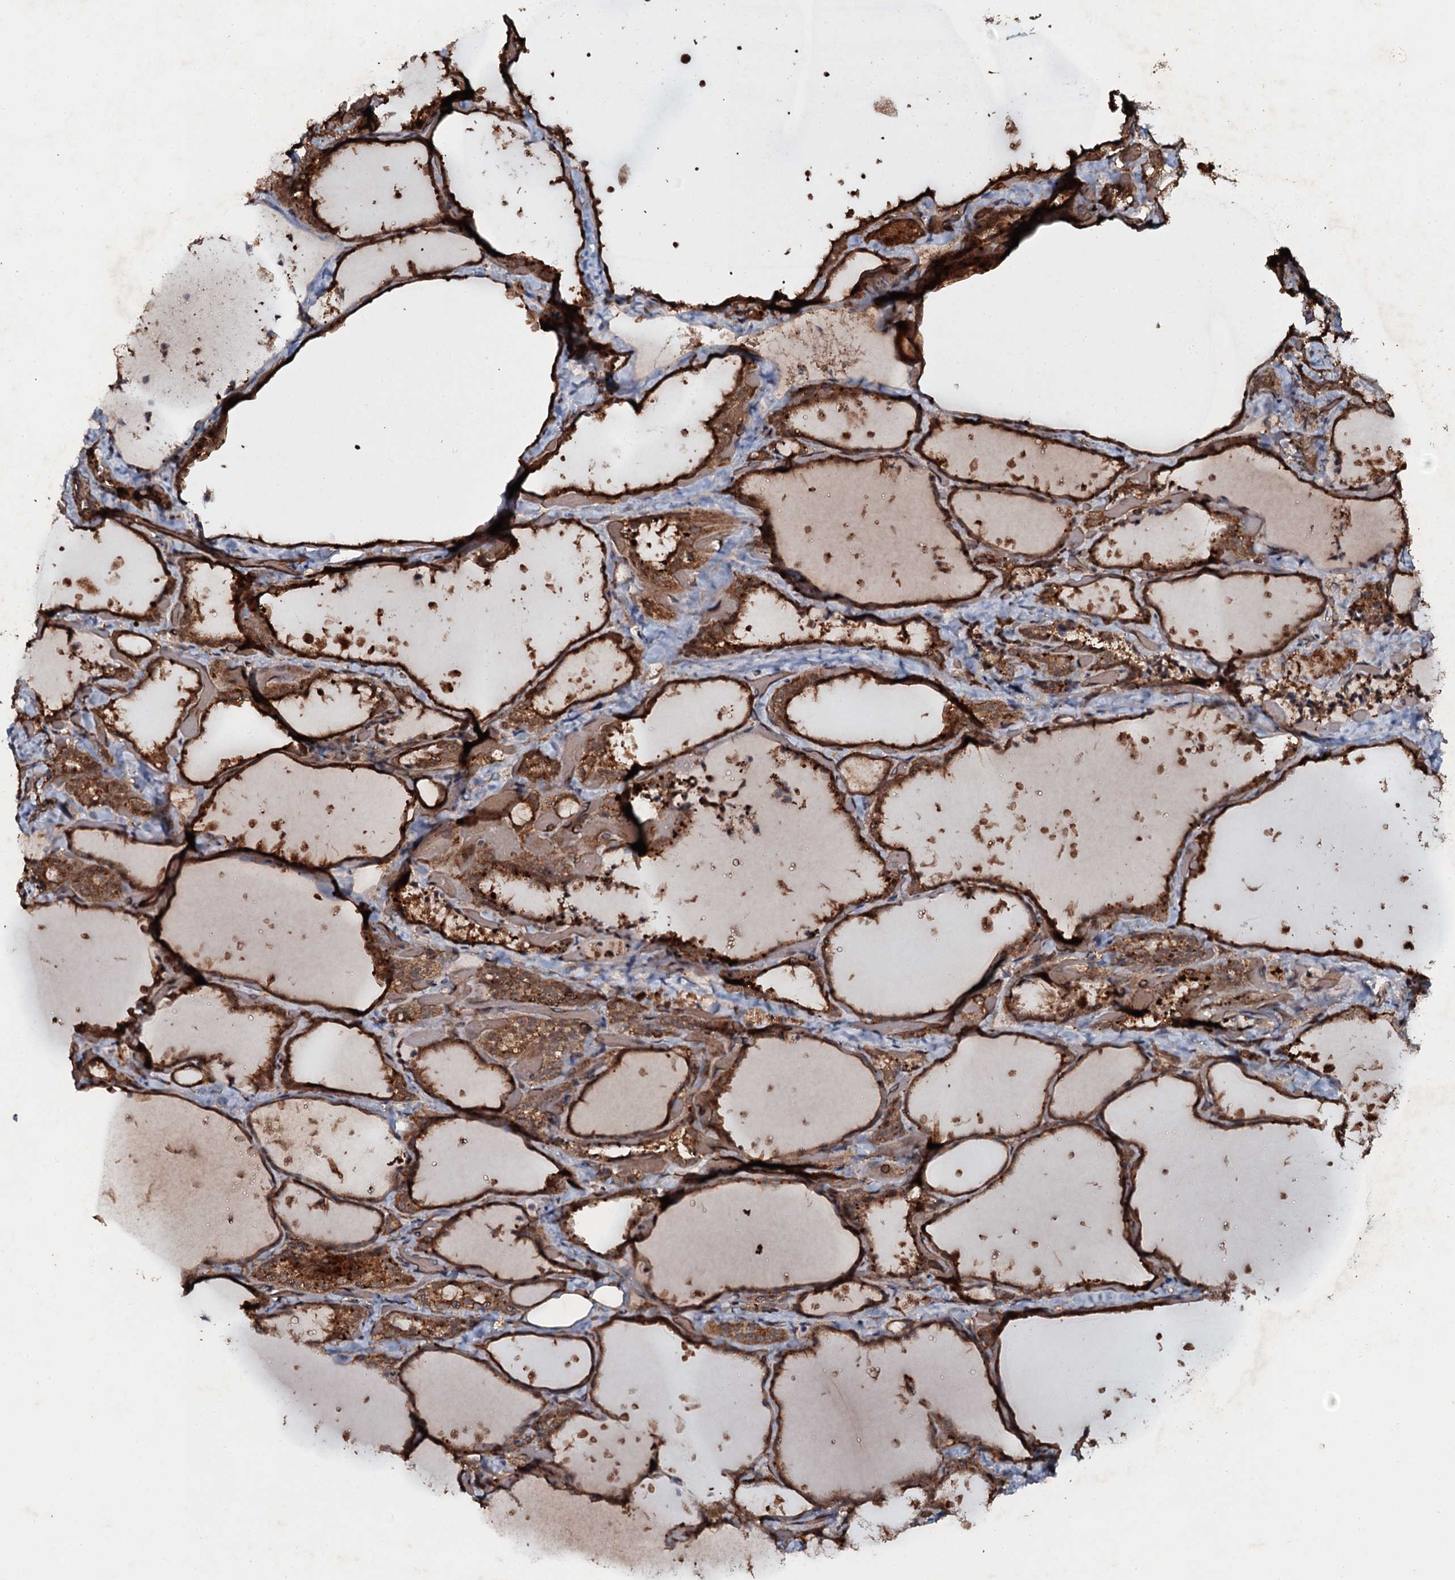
{"staining": {"intensity": "moderate", "quantity": ">75%", "location": "cytoplasmic/membranous,nuclear"}, "tissue": "thyroid gland", "cell_type": "Glandular cells", "image_type": "normal", "snomed": [{"axis": "morphology", "description": "Normal tissue, NOS"}, {"axis": "topography", "description": "Thyroid gland"}], "caption": "Moderate cytoplasmic/membranous,nuclear protein positivity is present in approximately >75% of glandular cells in thyroid gland.", "gene": "ADGRG3", "patient": {"sex": "female", "age": 44}}